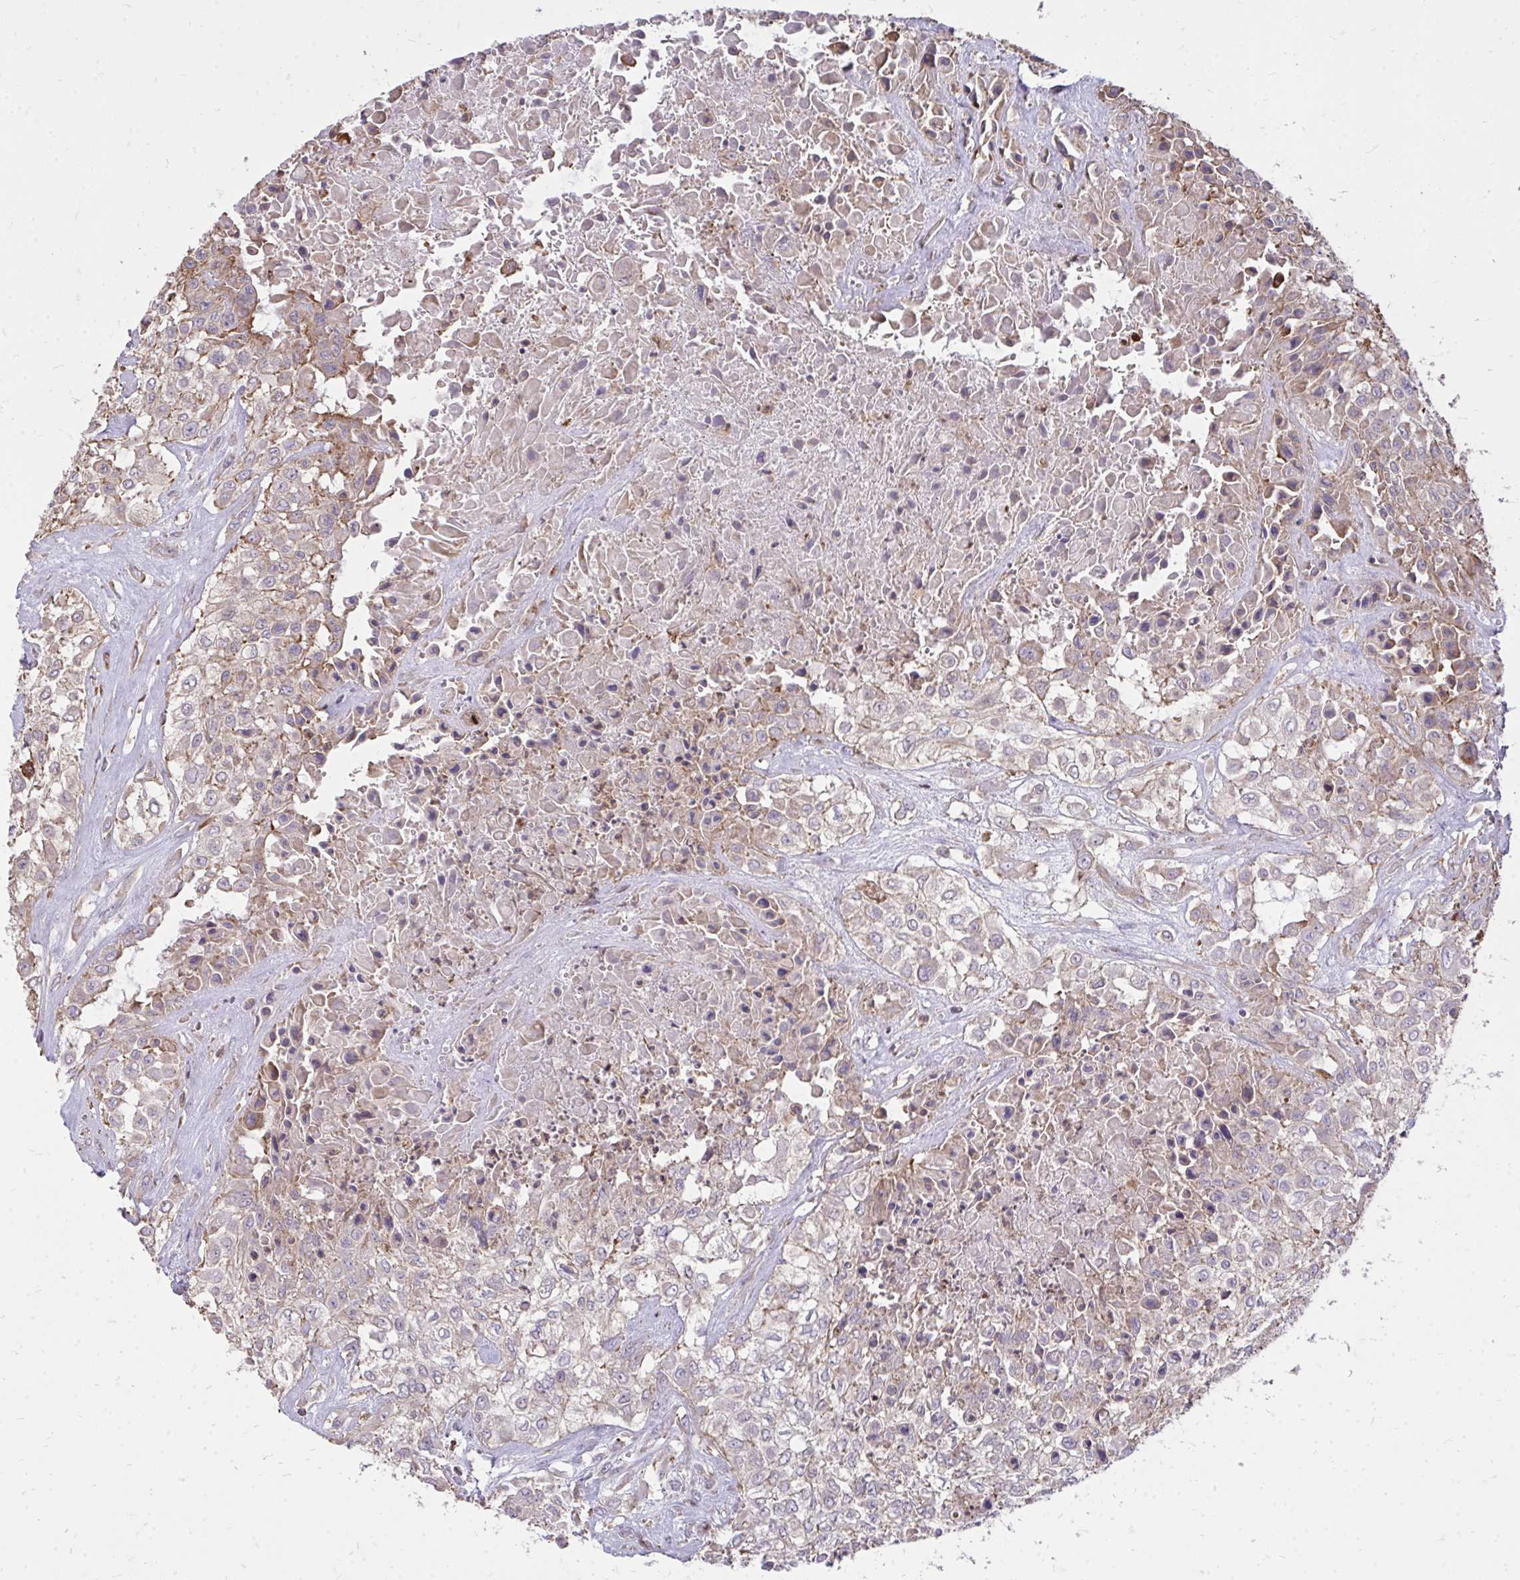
{"staining": {"intensity": "weak", "quantity": "25%-75%", "location": "cytoplasmic/membranous"}, "tissue": "urothelial cancer", "cell_type": "Tumor cells", "image_type": "cancer", "snomed": [{"axis": "morphology", "description": "Urothelial carcinoma, High grade"}, {"axis": "topography", "description": "Urinary bladder"}], "caption": "Urothelial cancer stained with a brown dye displays weak cytoplasmic/membranous positive expression in approximately 25%-75% of tumor cells.", "gene": "SLC7A5", "patient": {"sex": "male", "age": 67}}